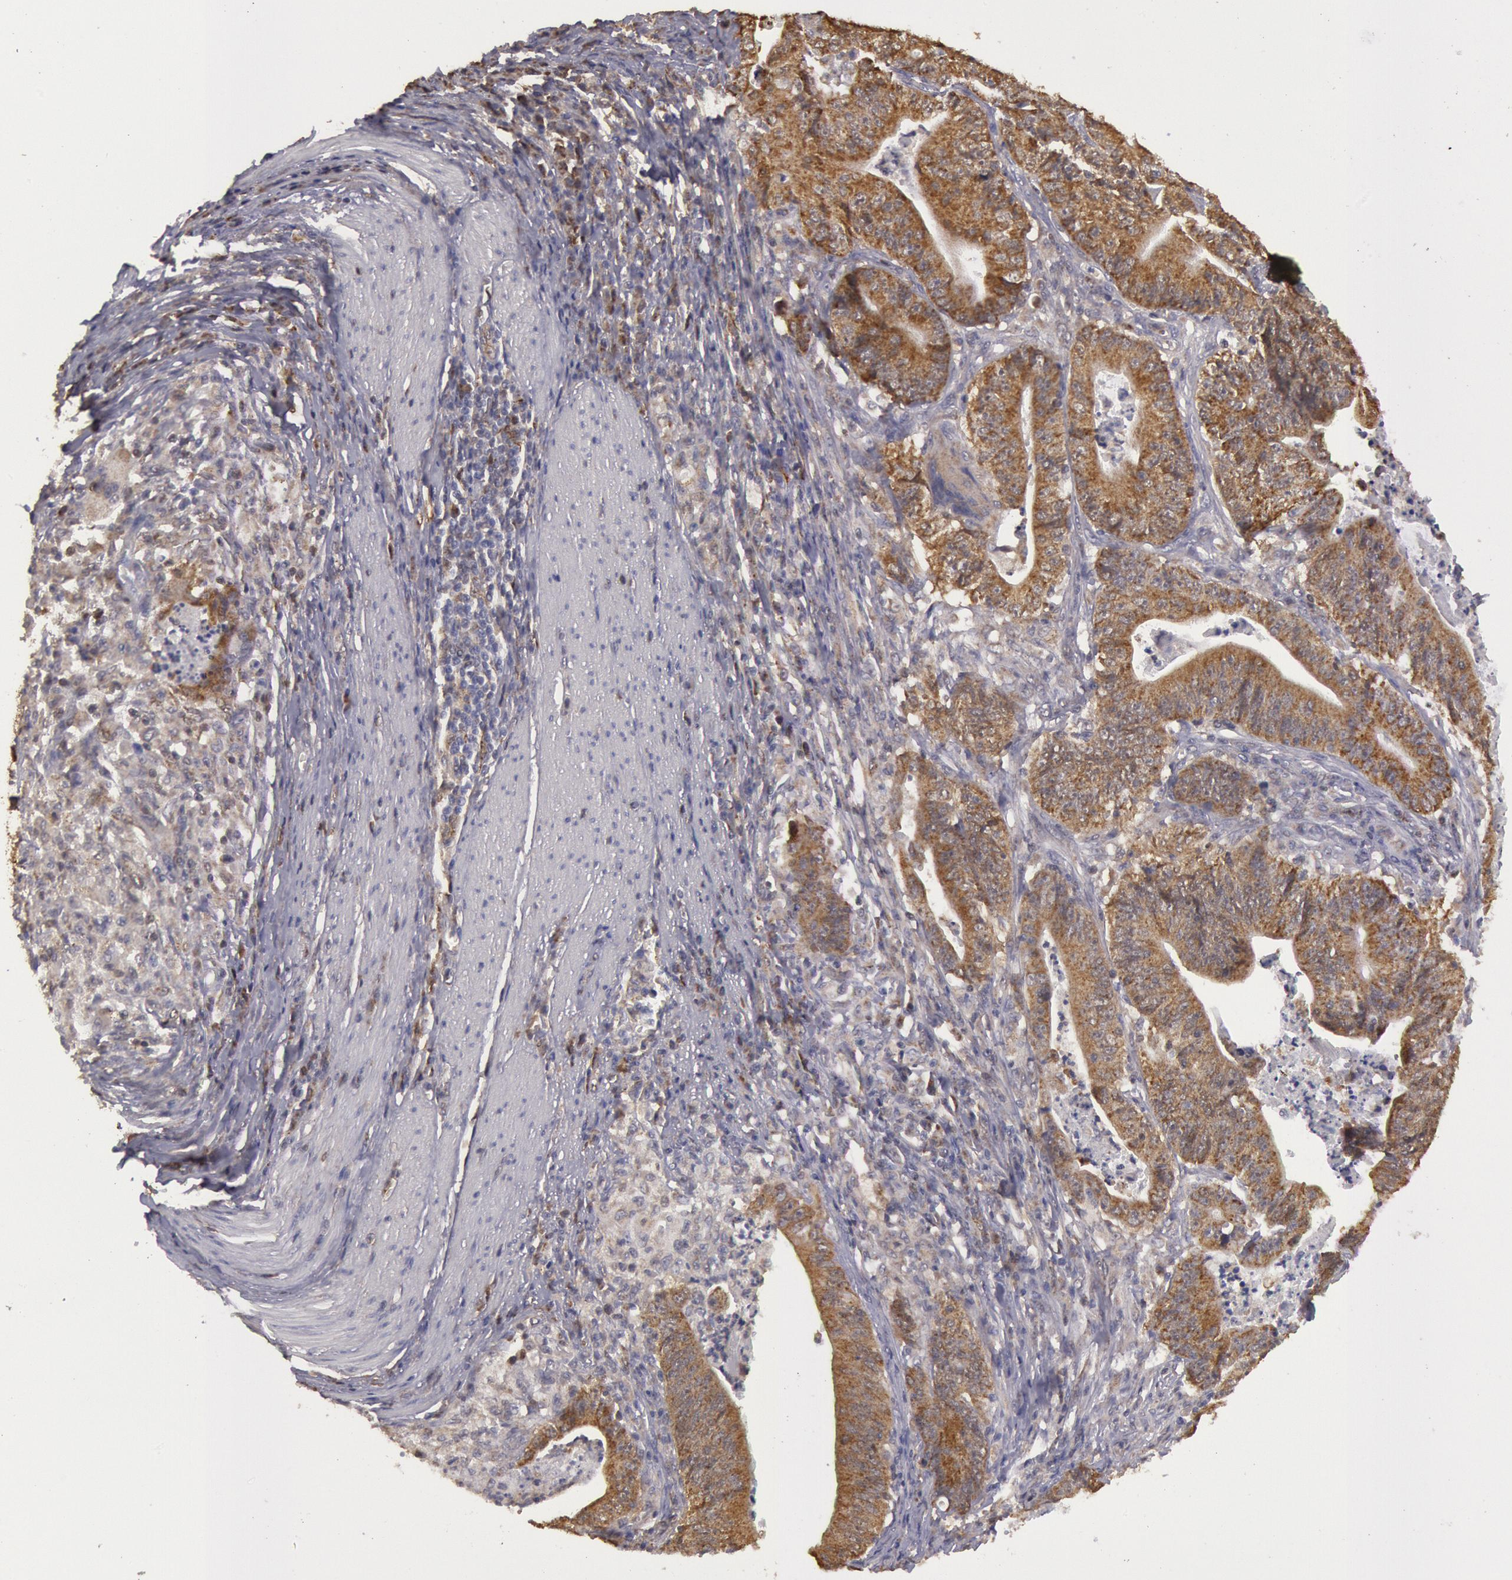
{"staining": {"intensity": "moderate", "quantity": ">75%", "location": "cytoplasmic/membranous"}, "tissue": "stomach cancer", "cell_type": "Tumor cells", "image_type": "cancer", "snomed": [{"axis": "morphology", "description": "Adenocarcinoma, NOS"}, {"axis": "topography", "description": "Stomach, lower"}], "caption": "Human stomach adenocarcinoma stained with a brown dye demonstrates moderate cytoplasmic/membranous positive staining in approximately >75% of tumor cells.", "gene": "MPST", "patient": {"sex": "female", "age": 86}}